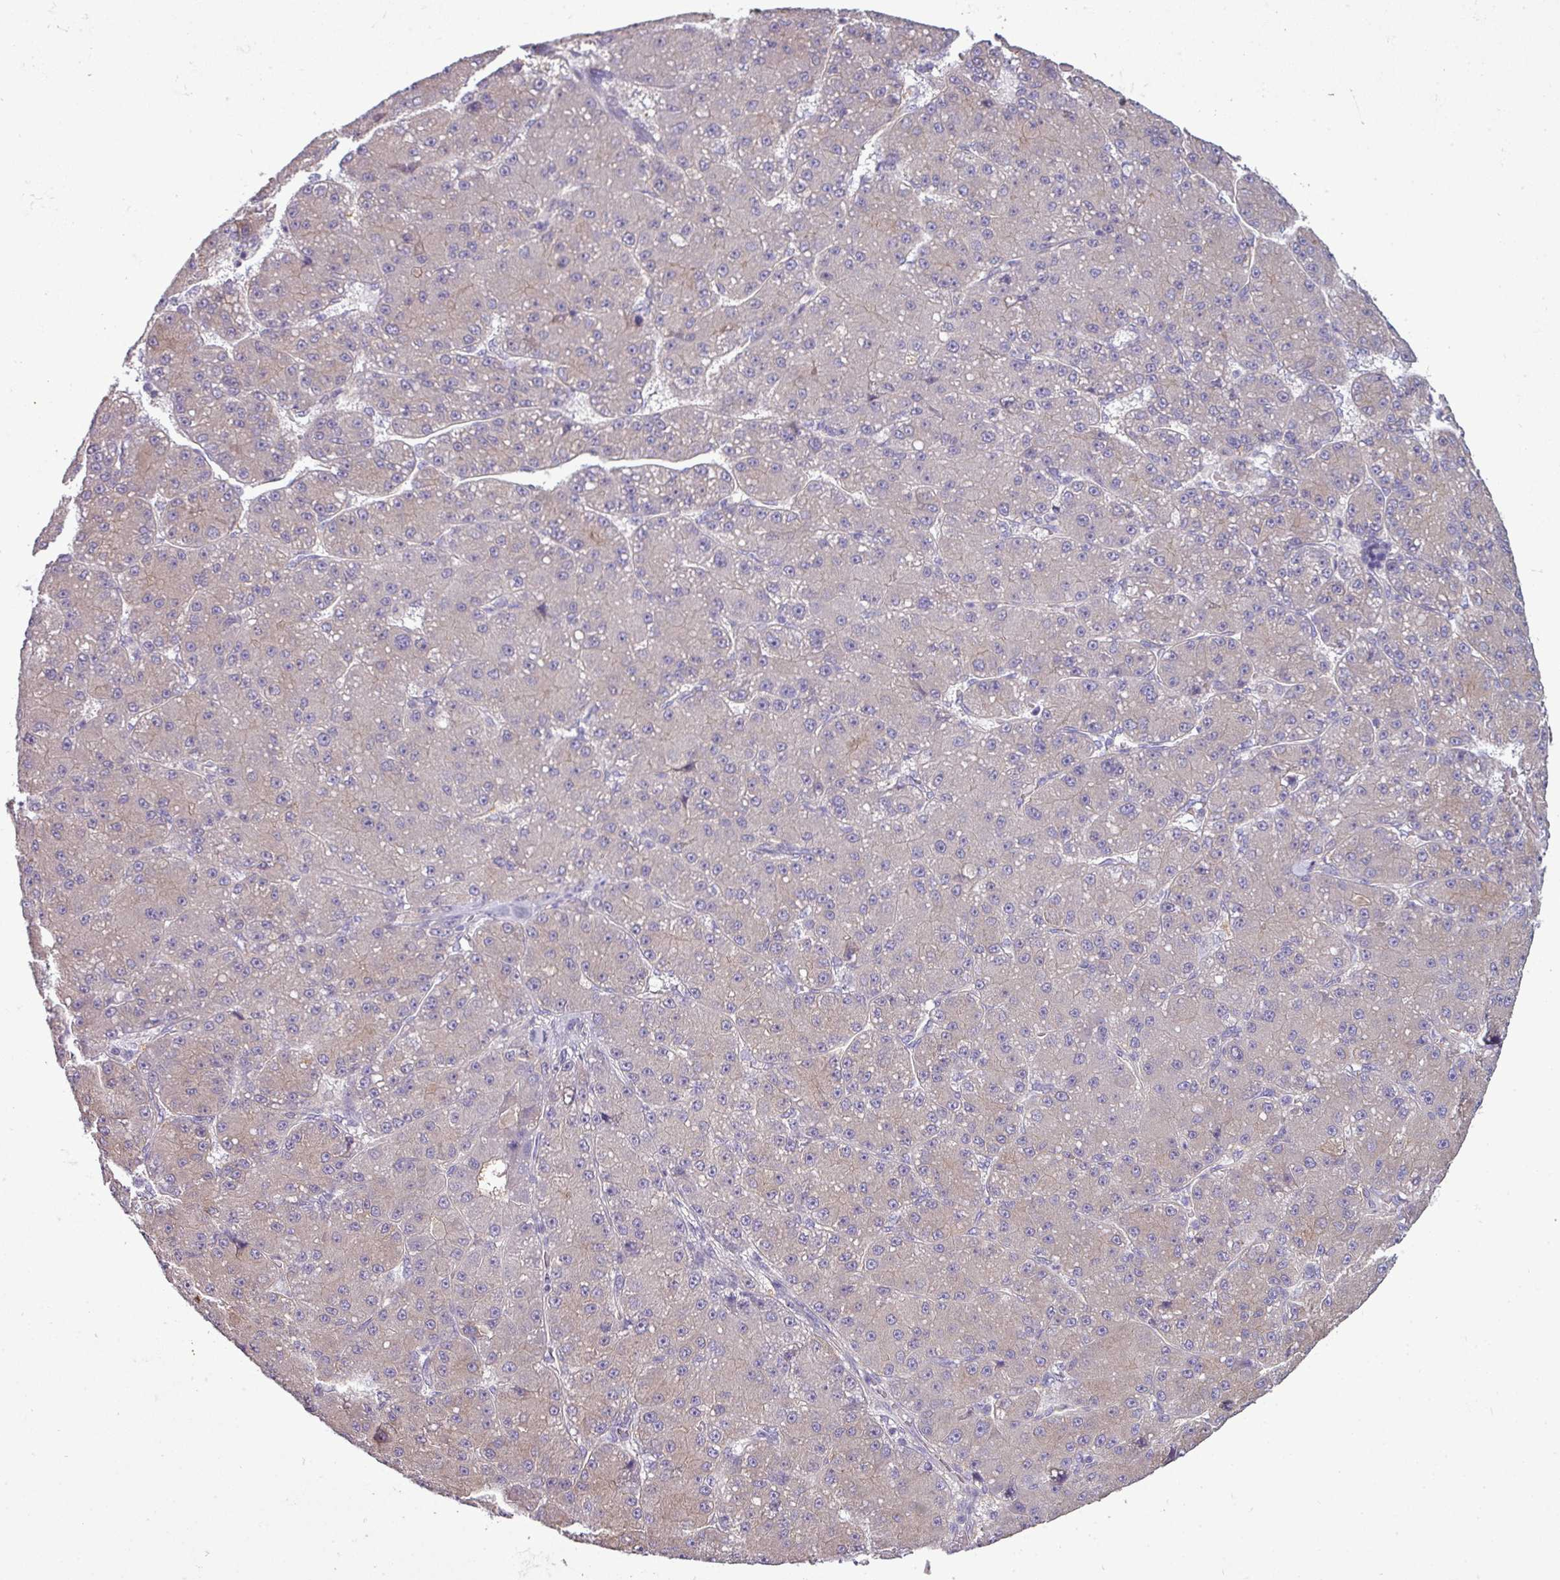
{"staining": {"intensity": "negative", "quantity": "none", "location": "none"}, "tissue": "liver cancer", "cell_type": "Tumor cells", "image_type": "cancer", "snomed": [{"axis": "morphology", "description": "Carcinoma, Hepatocellular, NOS"}, {"axis": "topography", "description": "Liver"}], "caption": "This is an immunohistochemistry image of liver hepatocellular carcinoma. There is no positivity in tumor cells.", "gene": "DNAAF9", "patient": {"sex": "male", "age": 67}}